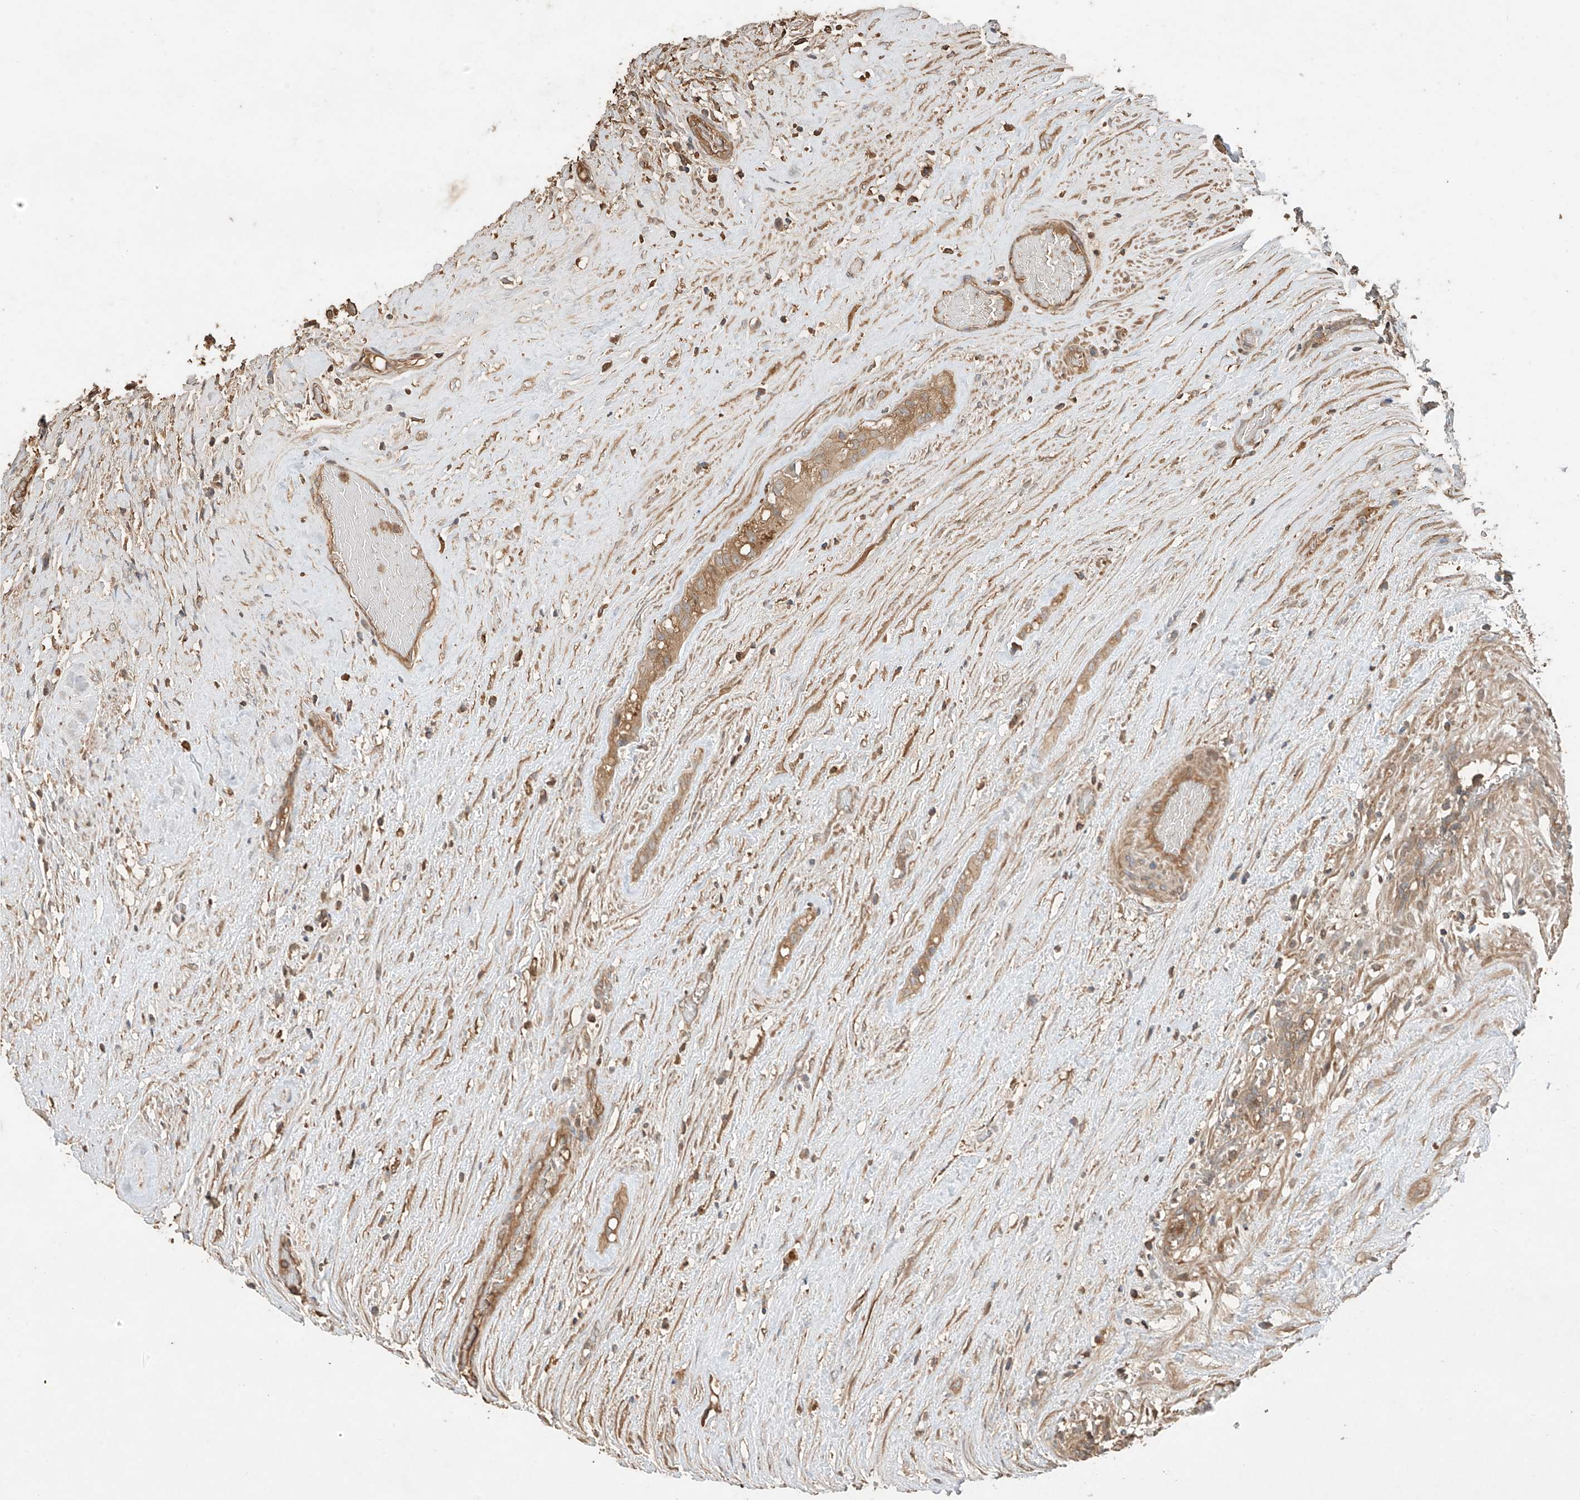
{"staining": {"intensity": "moderate", "quantity": "25%-75%", "location": "cytoplasmic/membranous"}, "tissue": "testis cancer", "cell_type": "Tumor cells", "image_type": "cancer", "snomed": [{"axis": "morphology", "description": "Carcinoma, Embryonal, NOS"}, {"axis": "topography", "description": "Testis"}], "caption": "Testis cancer stained with a protein marker demonstrates moderate staining in tumor cells.", "gene": "CACNA2D4", "patient": {"sex": "male", "age": 26}}